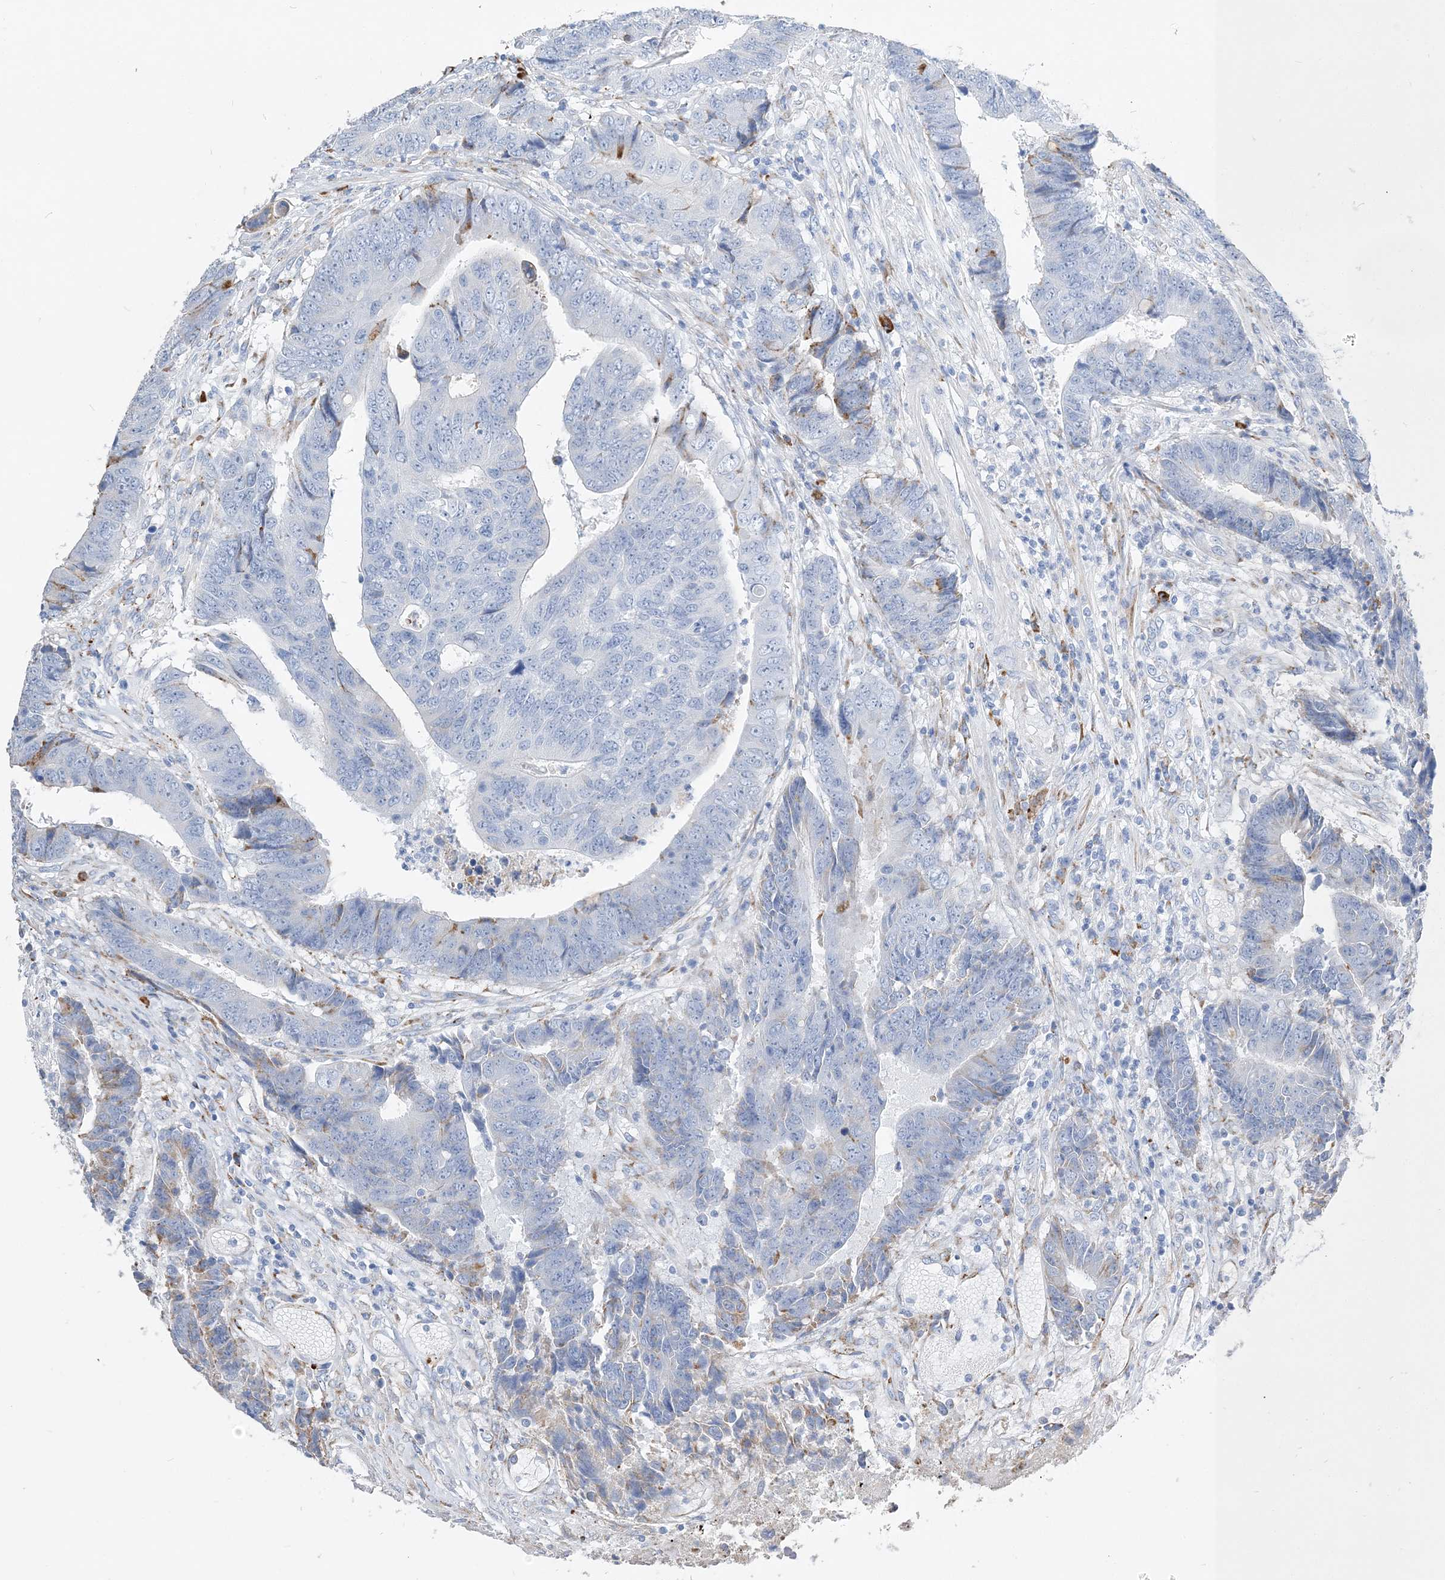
{"staining": {"intensity": "moderate", "quantity": "<25%", "location": "cytoplasmic/membranous"}, "tissue": "colorectal cancer", "cell_type": "Tumor cells", "image_type": "cancer", "snomed": [{"axis": "morphology", "description": "Adenocarcinoma, NOS"}, {"axis": "topography", "description": "Rectum"}], "caption": "Protein expression analysis of human adenocarcinoma (colorectal) reveals moderate cytoplasmic/membranous expression in approximately <25% of tumor cells.", "gene": "TSPYL6", "patient": {"sex": "male", "age": 84}}